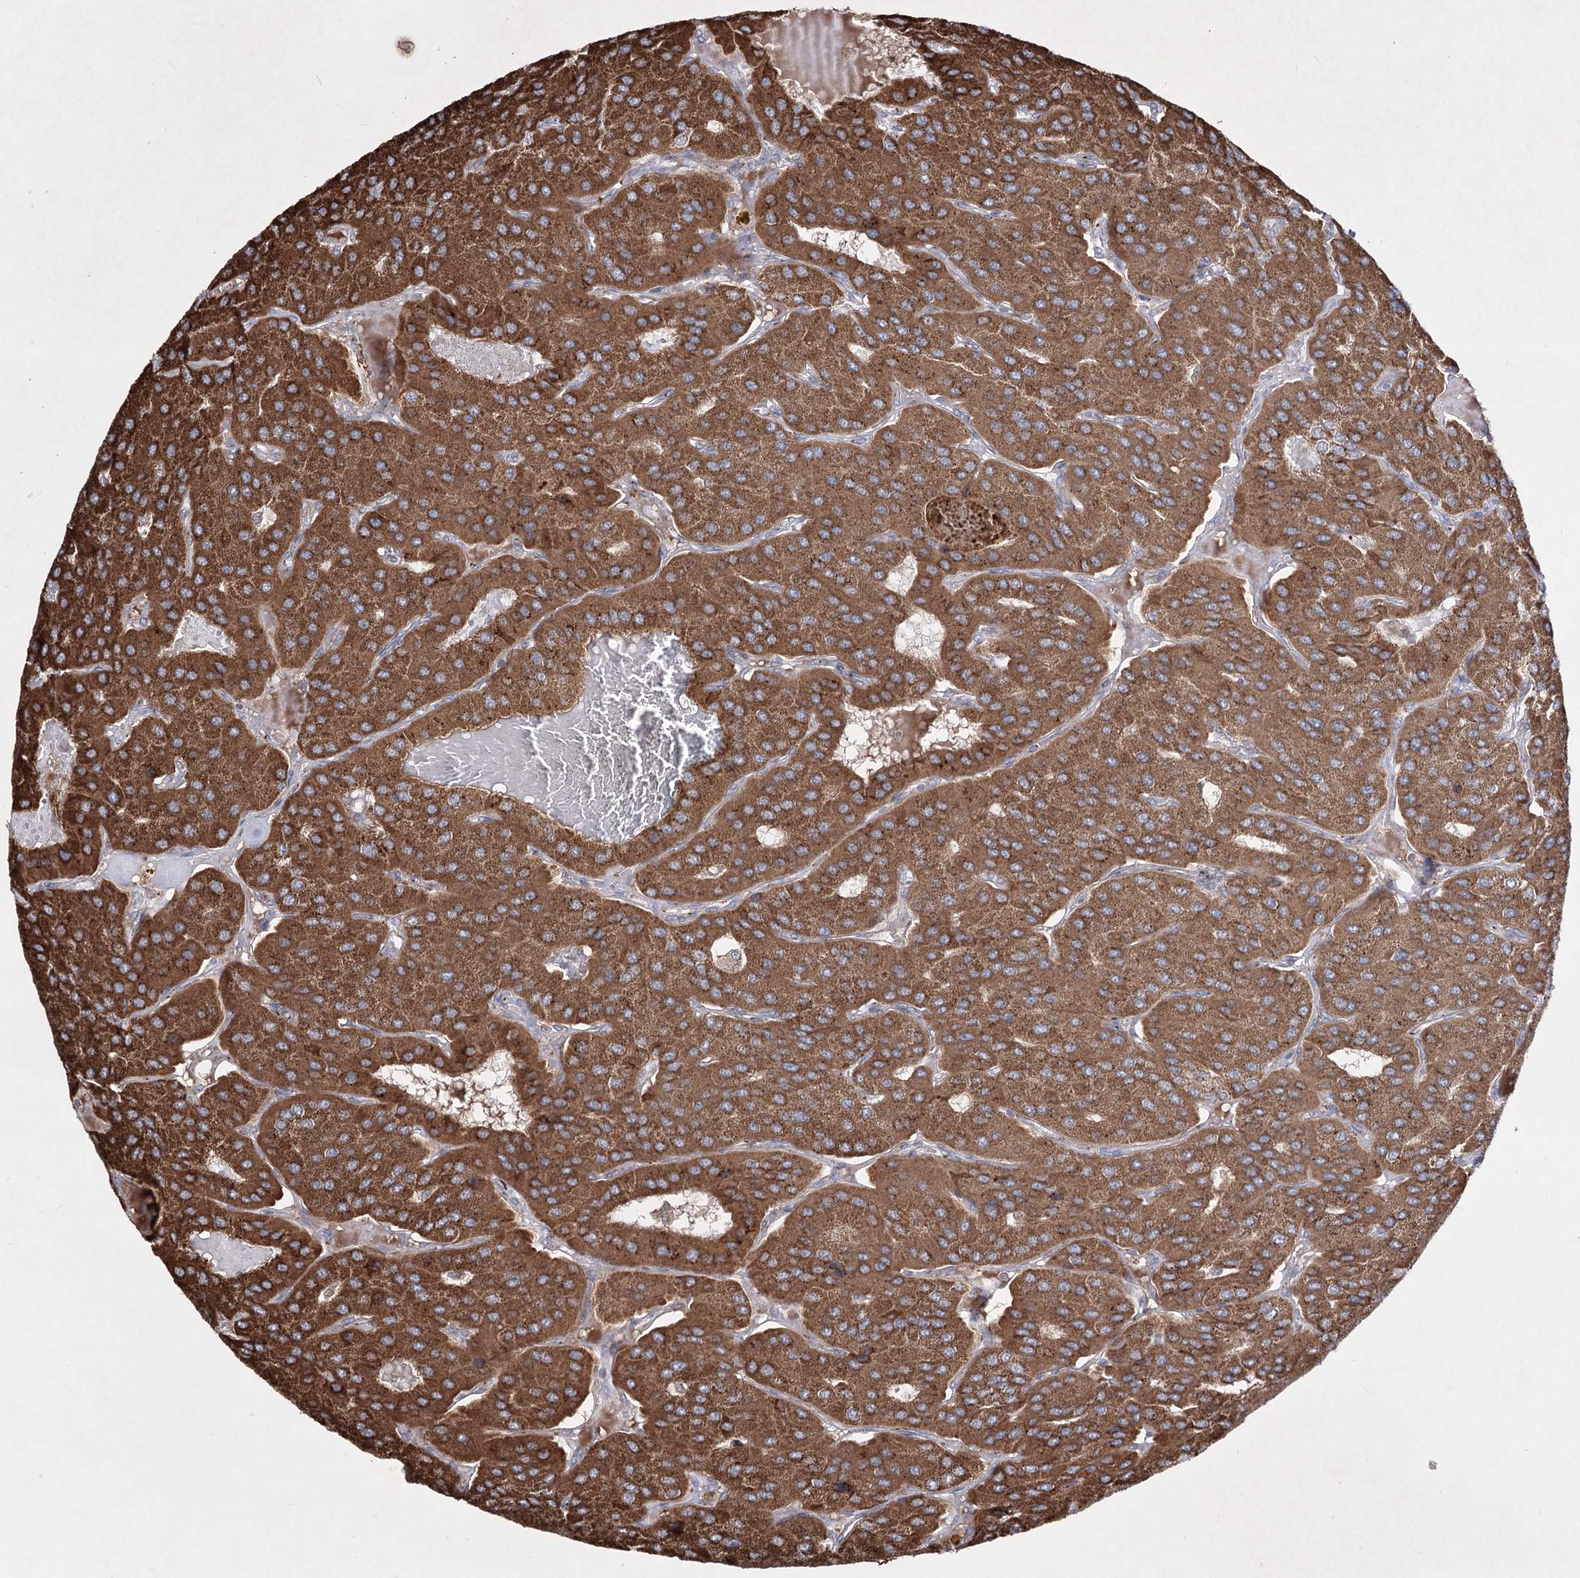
{"staining": {"intensity": "strong", "quantity": ">75%", "location": "cytoplasmic/membranous"}, "tissue": "parathyroid gland", "cell_type": "Glandular cells", "image_type": "normal", "snomed": [{"axis": "morphology", "description": "Normal tissue, NOS"}, {"axis": "morphology", "description": "Adenoma, NOS"}, {"axis": "topography", "description": "Parathyroid gland"}], "caption": "Parathyroid gland stained with DAB (3,3'-diaminobenzidine) immunohistochemistry (IHC) shows high levels of strong cytoplasmic/membranous staining in approximately >75% of glandular cells. (Stains: DAB (3,3'-diaminobenzidine) in brown, nuclei in blue, Microscopy: brightfield microscopy at high magnification).", "gene": "ARHGAP20", "patient": {"sex": "female", "age": 86}}